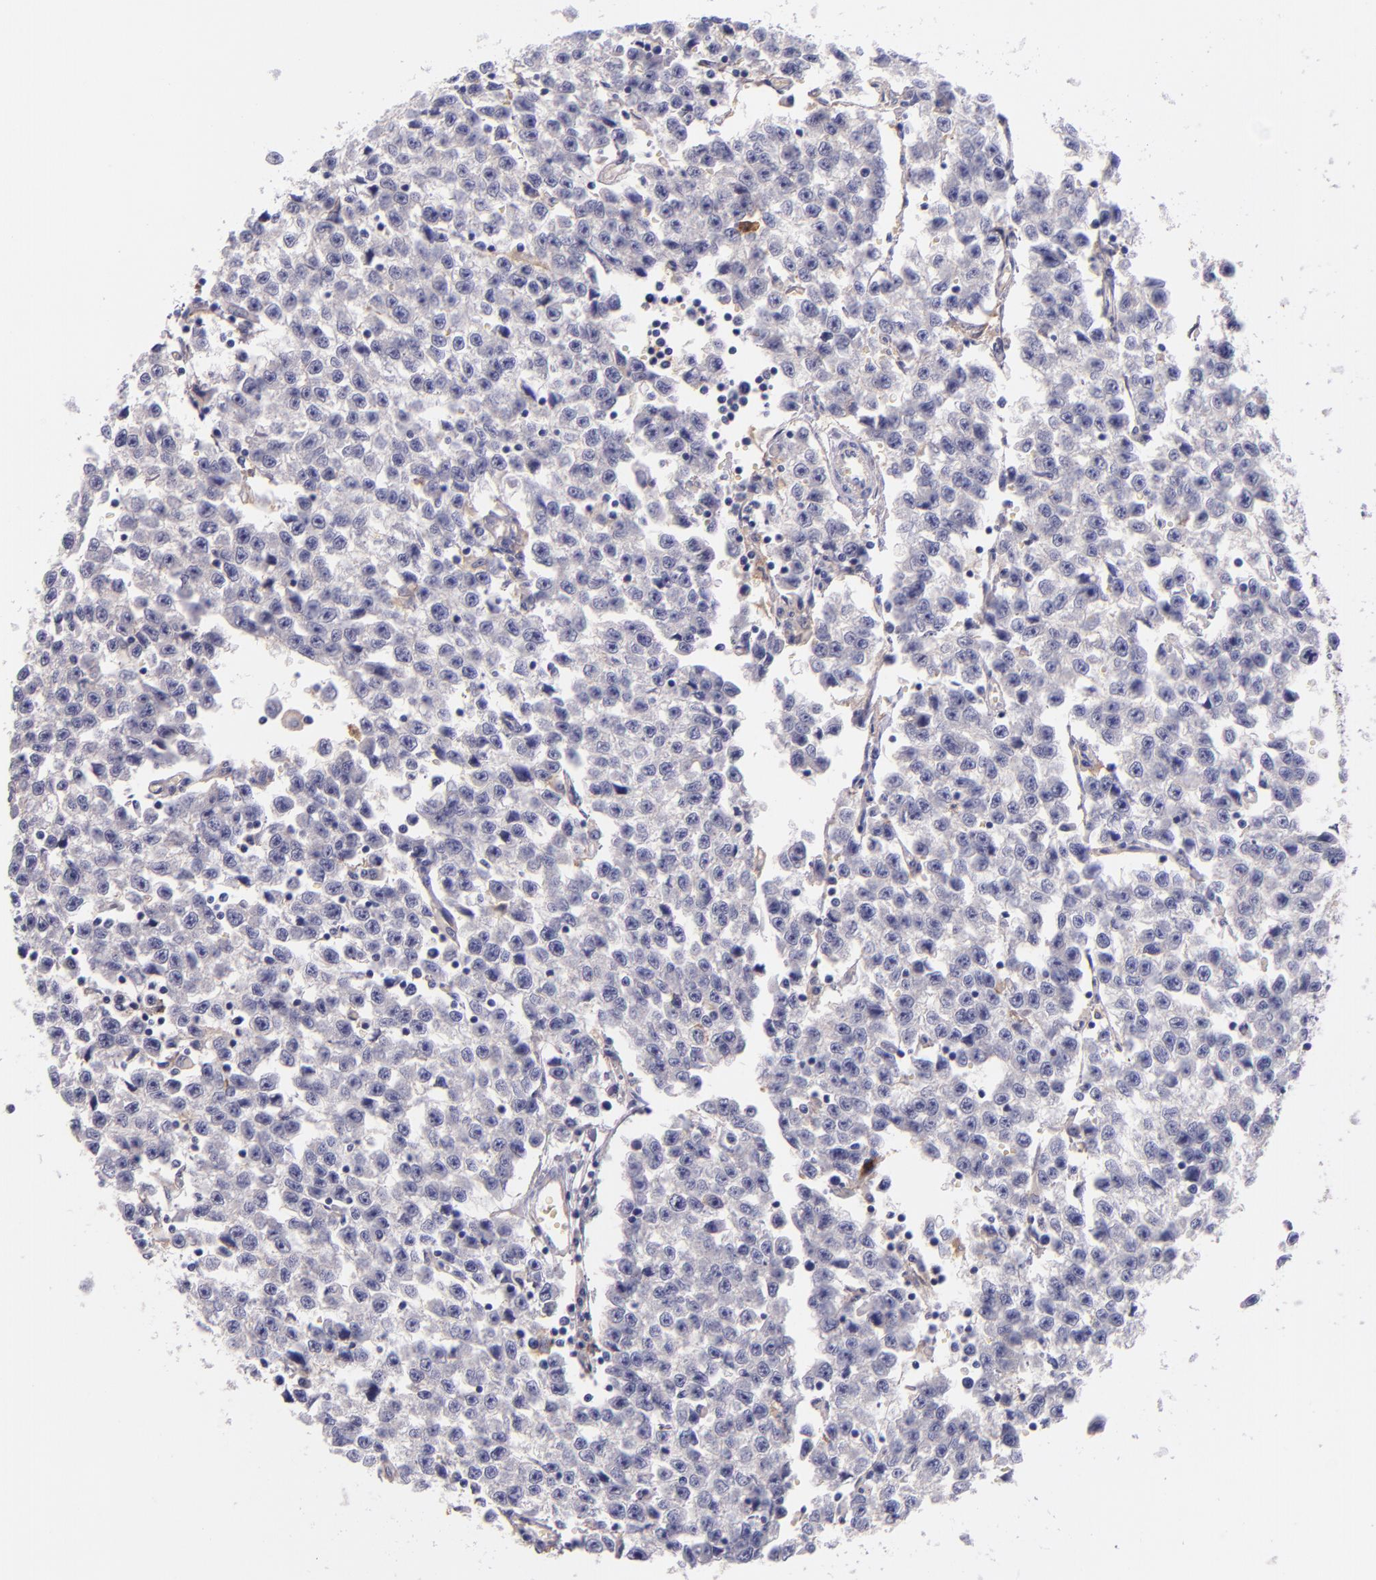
{"staining": {"intensity": "negative", "quantity": "none", "location": "none"}, "tissue": "testis cancer", "cell_type": "Tumor cells", "image_type": "cancer", "snomed": [{"axis": "morphology", "description": "Seminoma, NOS"}, {"axis": "topography", "description": "Testis"}], "caption": "Tumor cells show no significant protein positivity in testis seminoma. (Stains: DAB (3,3'-diaminobenzidine) IHC with hematoxylin counter stain, Microscopy: brightfield microscopy at high magnification).", "gene": "C5AR1", "patient": {"sex": "male", "age": 35}}